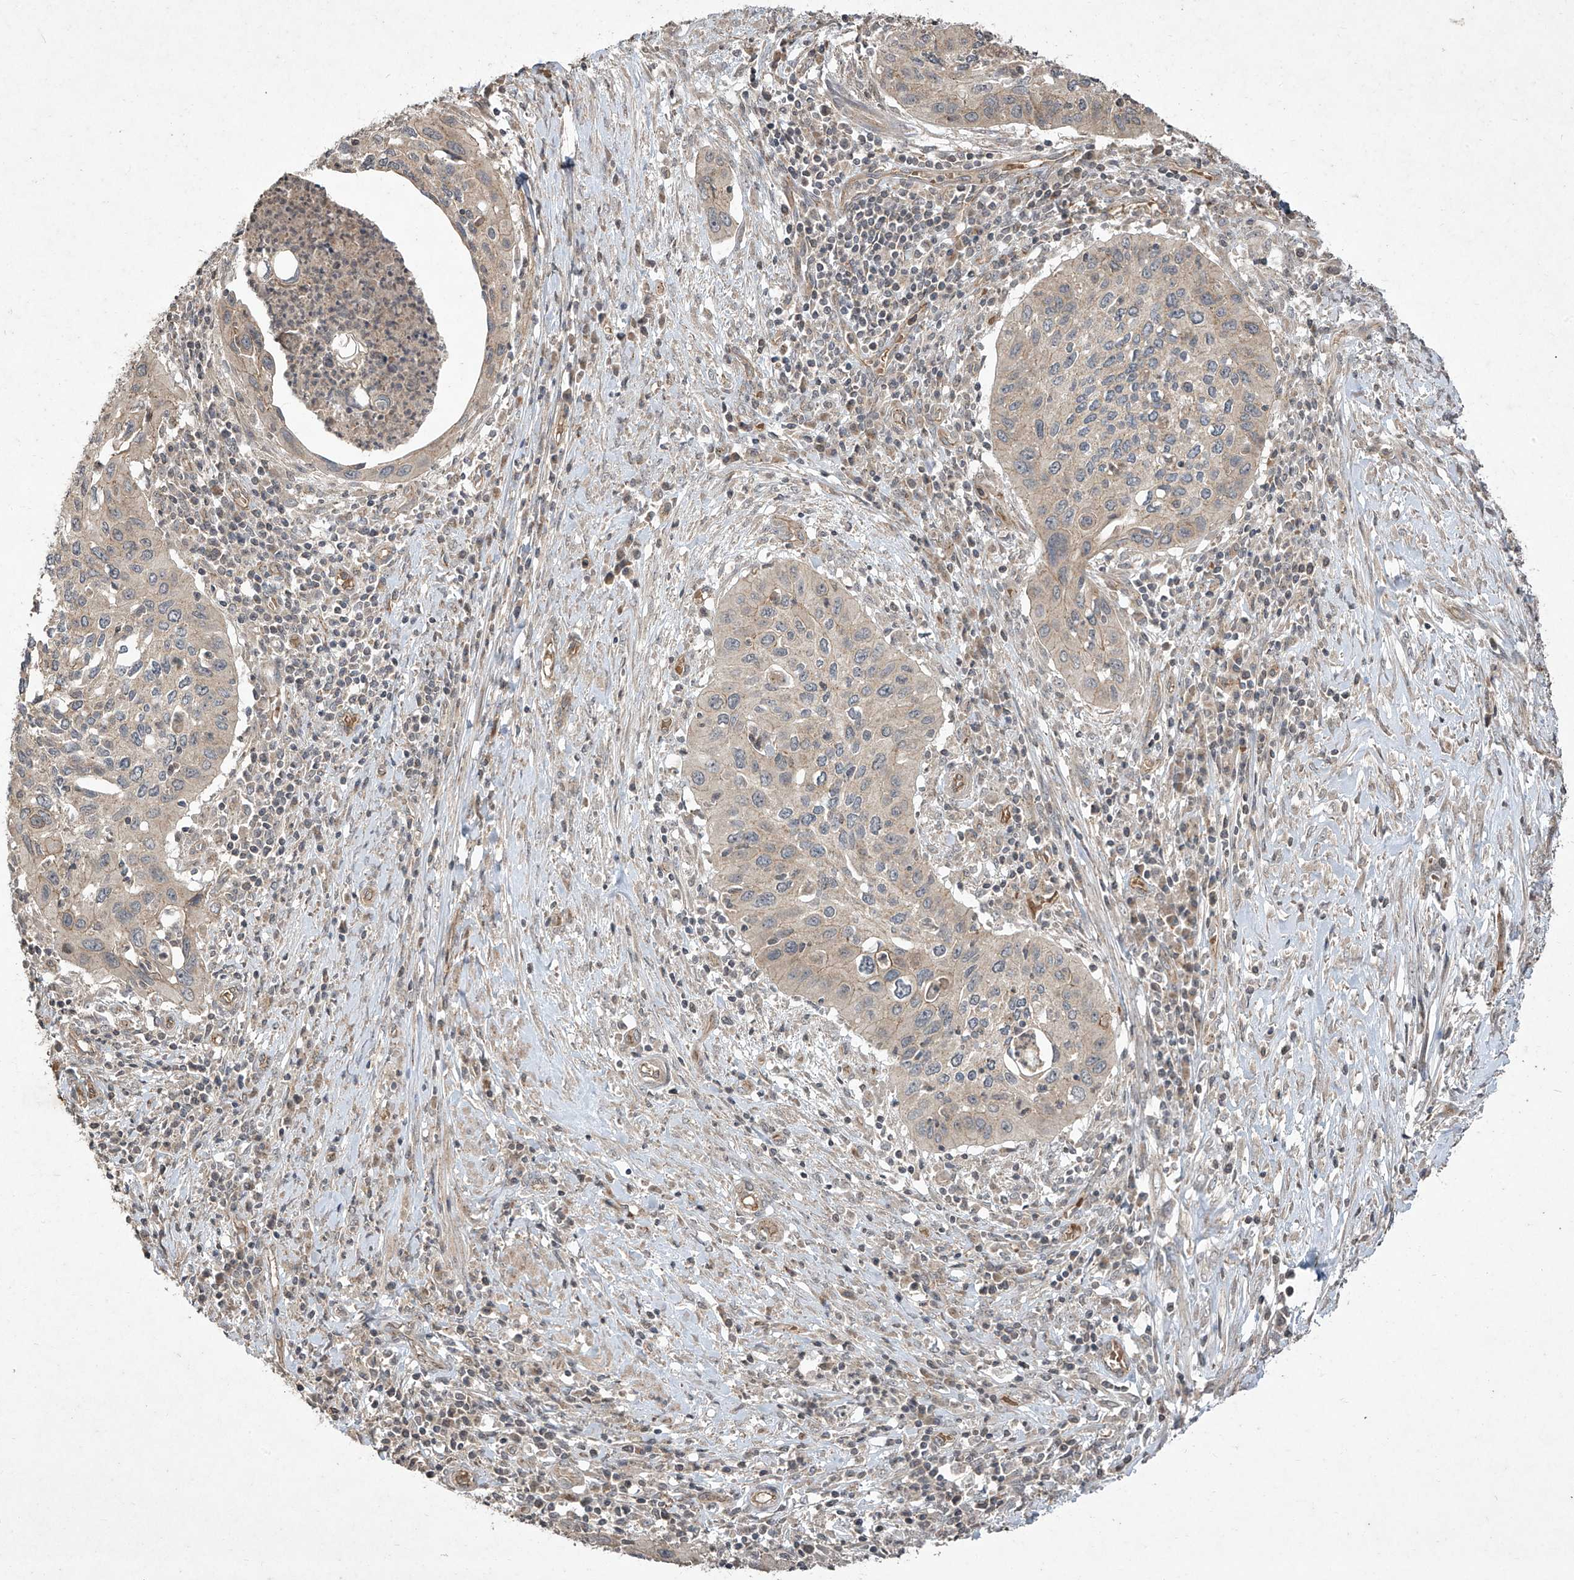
{"staining": {"intensity": "weak", "quantity": "<25%", "location": "cytoplasmic/membranous"}, "tissue": "cervical cancer", "cell_type": "Tumor cells", "image_type": "cancer", "snomed": [{"axis": "morphology", "description": "Squamous cell carcinoma, NOS"}, {"axis": "topography", "description": "Cervix"}], "caption": "A high-resolution micrograph shows immunohistochemistry staining of cervical squamous cell carcinoma, which reveals no significant expression in tumor cells.", "gene": "MATN2", "patient": {"sex": "female", "age": 38}}